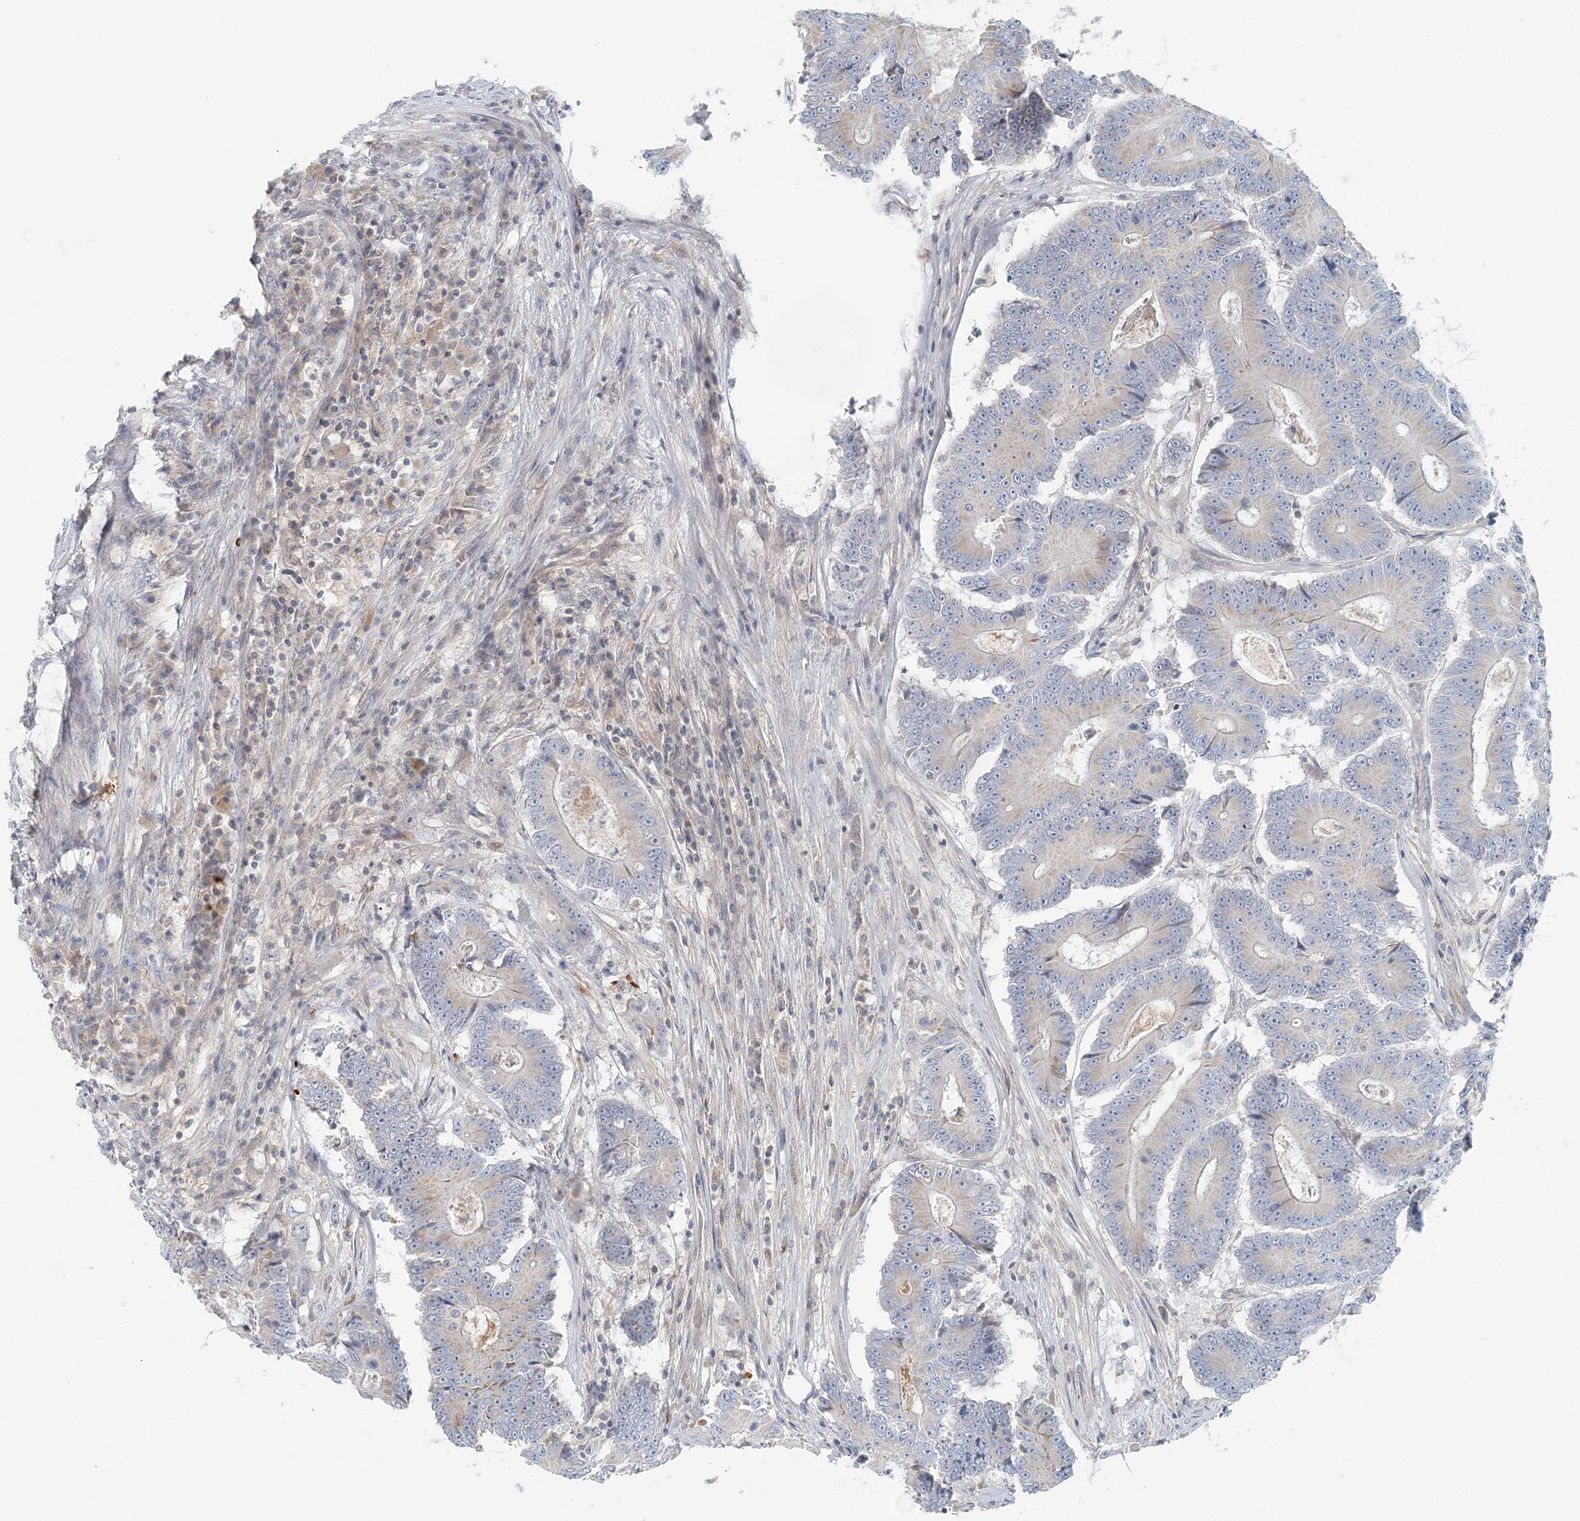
{"staining": {"intensity": "weak", "quantity": "<25%", "location": "cytoplasmic/membranous"}, "tissue": "colorectal cancer", "cell_type": "Tumor cells", "image_type": "cancer", "snomed": [{"axis": "morphology", "description": "Adenocarcinoma, NOS"}, {"axis": "topography", "description": "Colon"}], "caption": "IHC photomicrograph of human adenocarcinoma (colorectal) stained for a protein (brown), which shows no staining in tumor cells.", "gene": "NAA11", "patient": {"sex": "male", "age": 83}}